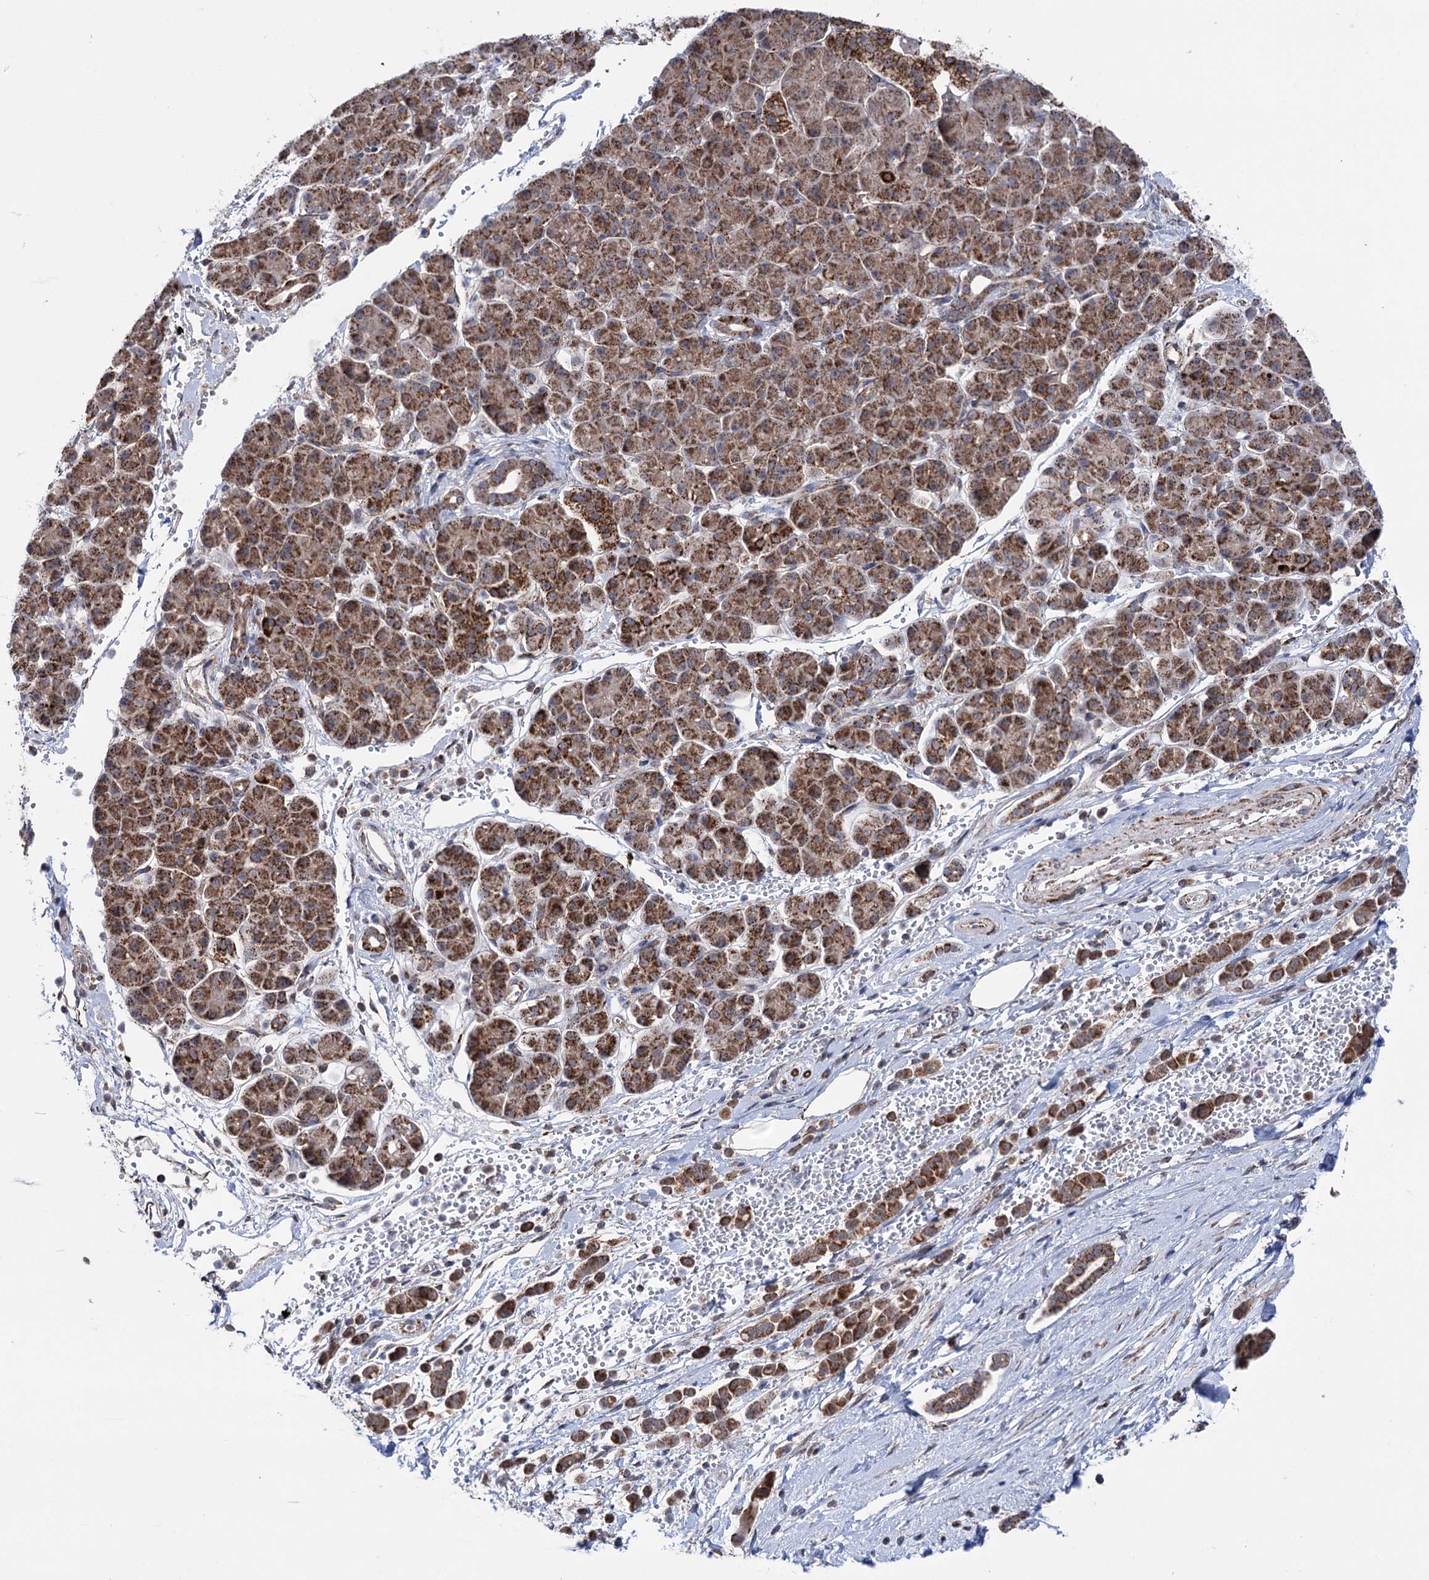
{"staining": {"intensity": "strong", "quantity": ">75%", "location": "cytoplasmic/membranous"}, "tissue": "pancreatic cancer", "cell_type": "Tumor cells", "image_type": "cancer", "snomed": [{"axis": "morphology", "description": "Normal tissue, NOS"}, {"axis": "morphology", "description": "Adenocarcinoma, NOS"}, {"axis": "topography", "description": "Pancreas"}], "caption": "Adenocarcinoma (pancreatic) stained with DAB immunohistochemistry (IHC) shows high levels of strong cytoplasmic/membranous expression in approximately >75% of tumor cells. (brown staining indicates protein expression, while blue staining denotes nuclei).", "gene": "SUCLA2", "patient": {"sex": "female", "age": 64}}